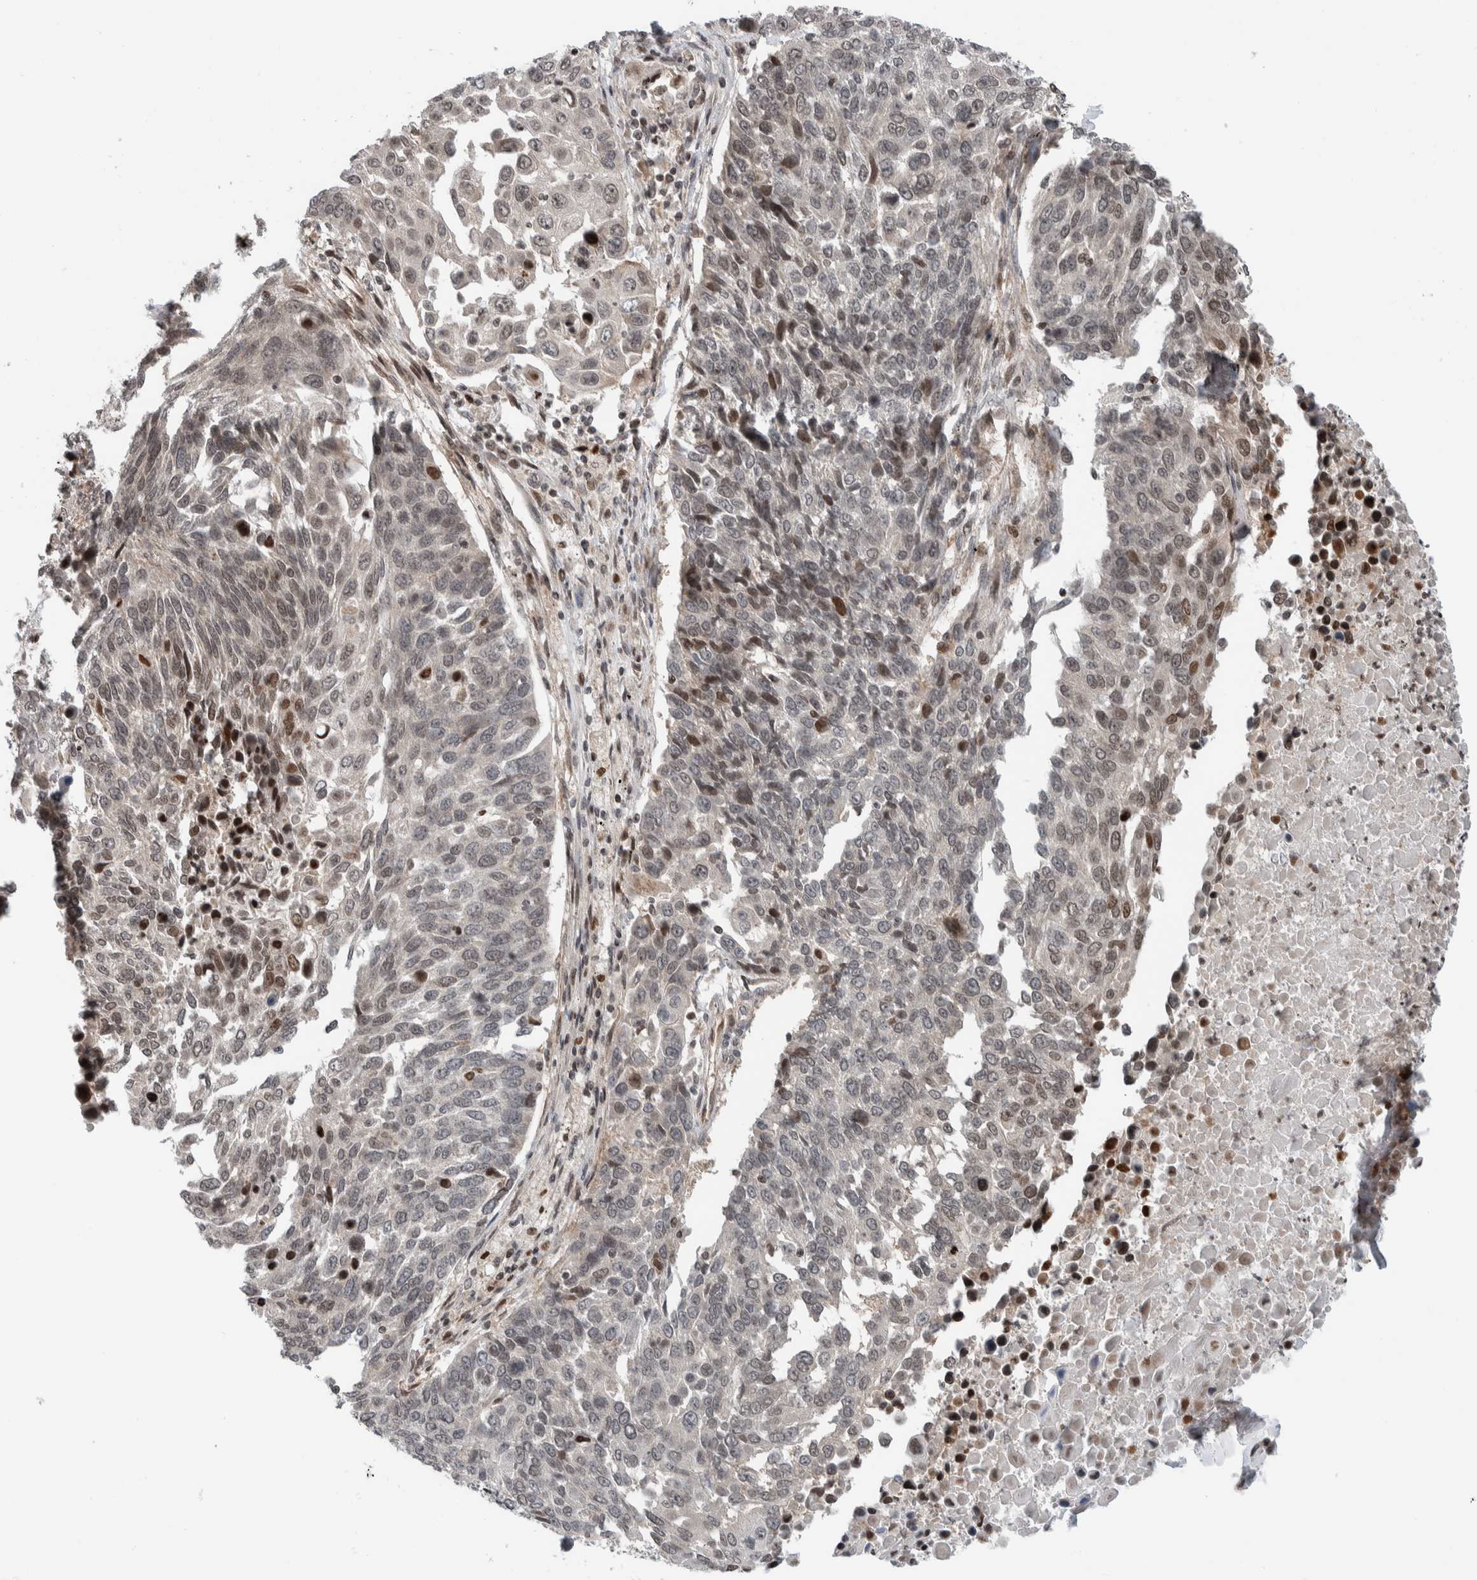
{"staining": {"intensity": "moderate", "quantity": "<25%", "location": "nuclear"}, "tissue": "lung cancer", "cell_type": "Tumor cells", "image_type": "cancer", "snomed": [{"axis": "morphology", "description": "Squamous cell carcinoma, NOS"}, {"axis": "topography", "description": "Lung"}], "caption": "Tumor cells show low levels of moderate nuclear expression in about <25% of cells in human squamous cell carcinoma (lung).", "gene": "NPLOC4", "patient": {"sex": "male", "age": 66}}